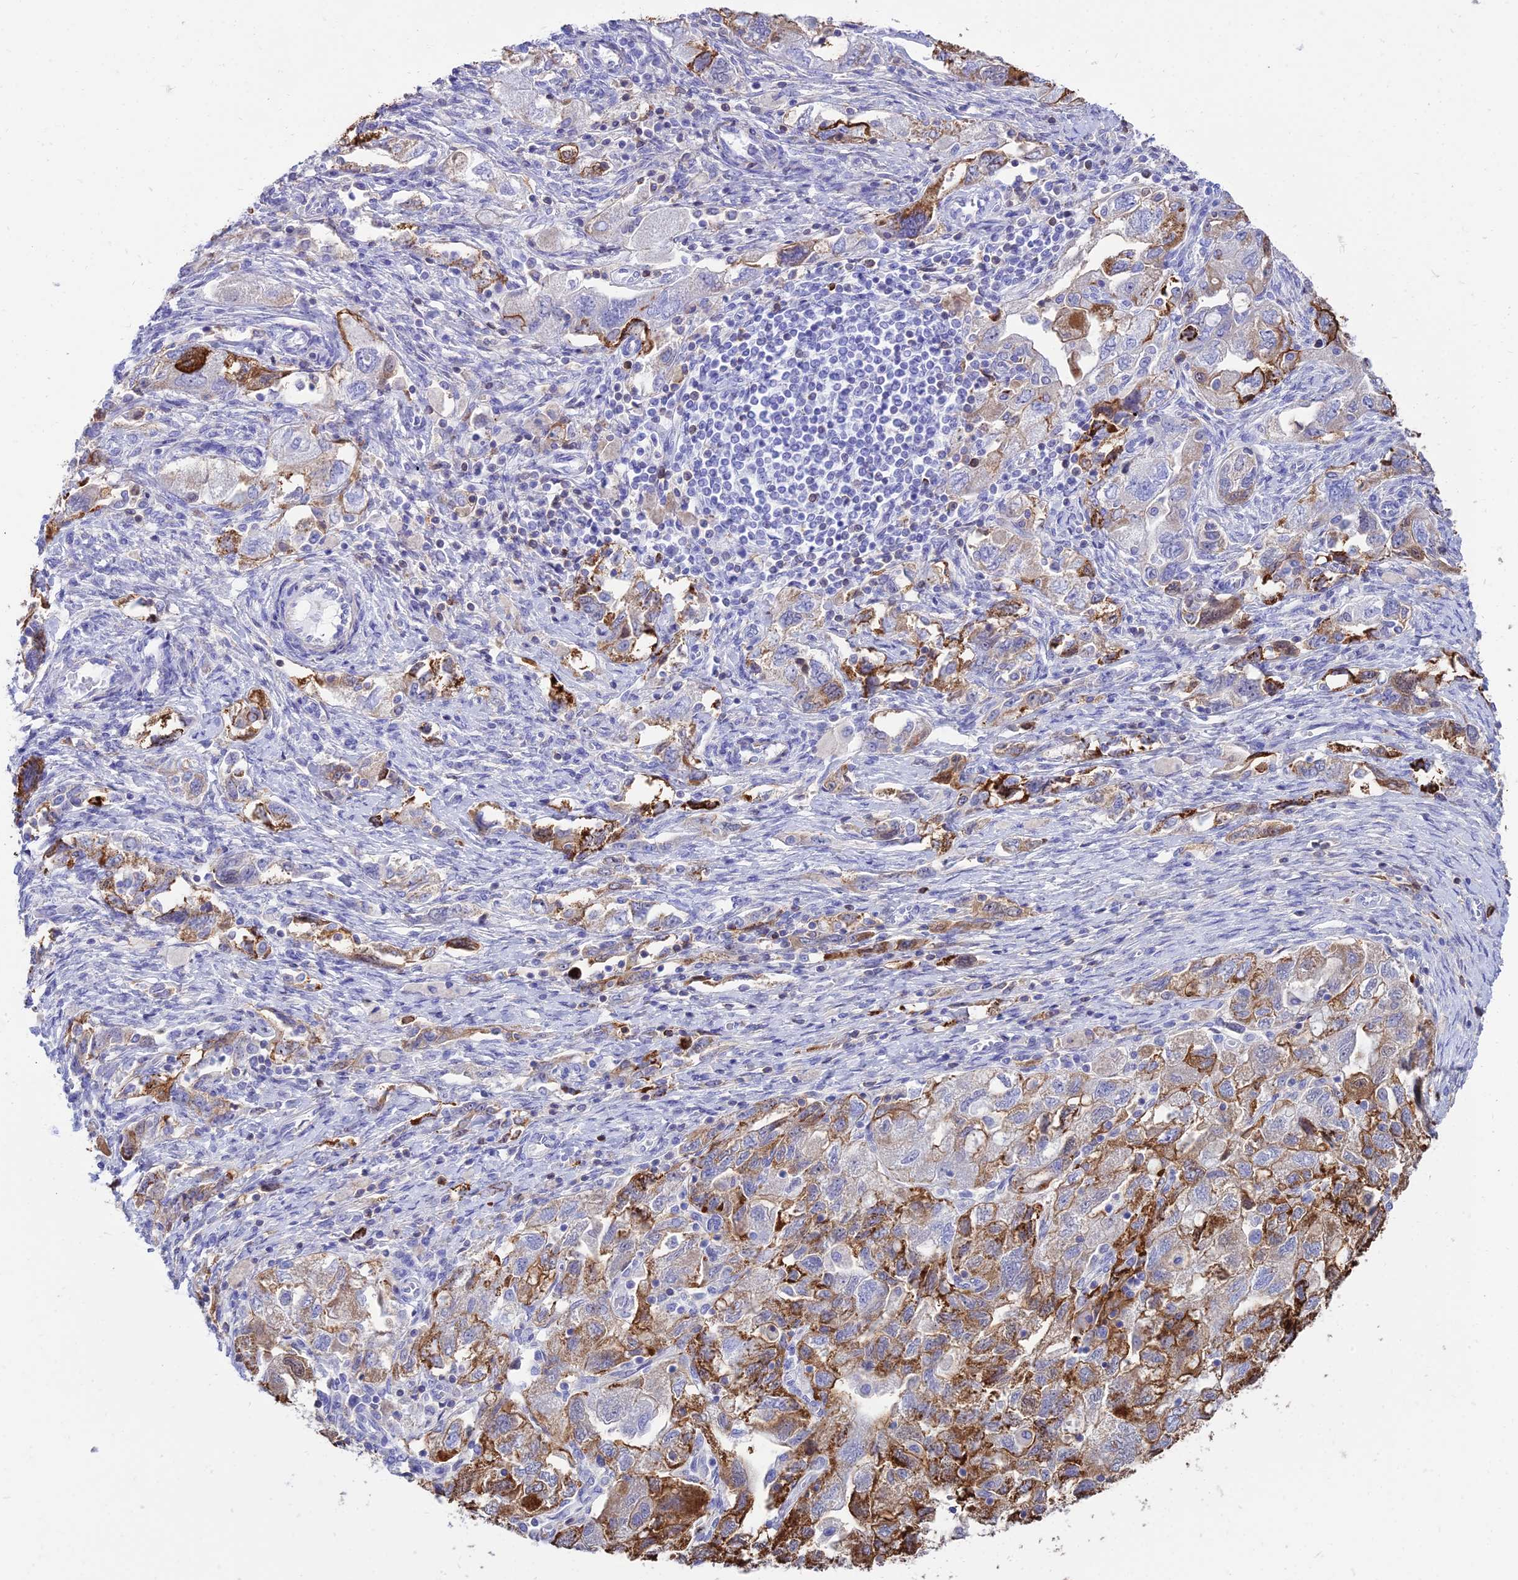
{"staining": {"intensity": "moderate", "quantity": "25%-75%", "location": "cytoplasmic/membranous"}, "tissue": "ovarian cancer", "cell_type": "Tumor cells", "image_type": "cancer", "snomed": [{"axis": "morphology", "description": "Carcinoma, NOS"}, {"axis": "morphology", "description": "Cystadenocarcinoma, serous, NOS"}, {"axis": "topography", "description": "Ovary"}], "caption": "High-power microscopy captured an IHC image of ovarian cancer, revealing moderate cytoplasmic/membranous expression in approximately 25%-75% of tumor cells.", "gene": "SREK1IP1", "patient": {"sex": "female", "age": 69}}